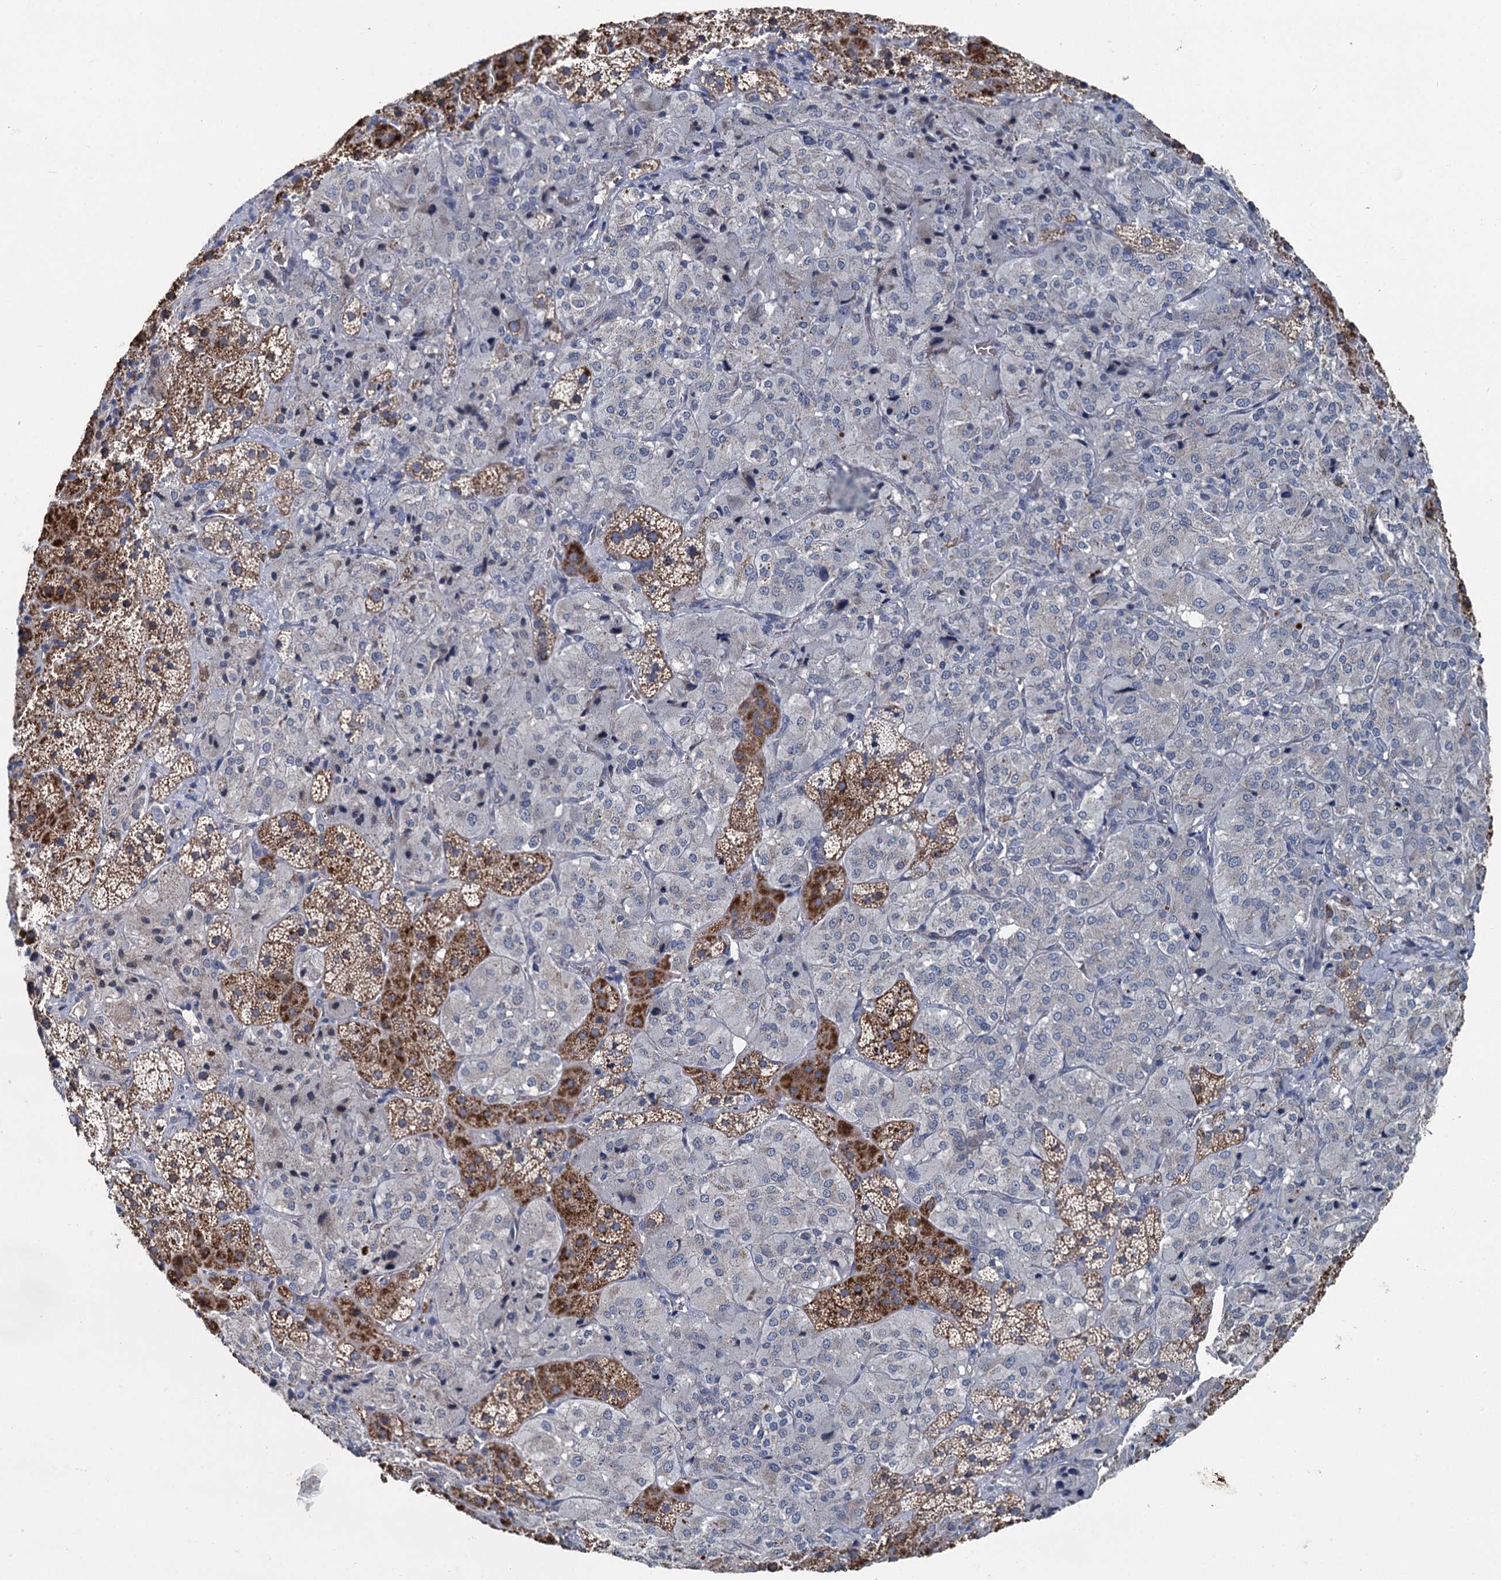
{"staining": {"intensity": "moderate", "quantity": "25%-75%", "location": "cytoplasmic/membranous"}, "tissue": "adrenal gland", "cell_type": "Glandular cells", "image_type": "normal", "snomed": [{"axis": "morphology", "description": "Normal tissue, NOS"}, {"axis": "topography", "description": "Adrenal gland"}], "caption": "A photomicrograph of adrenal gland stained for a protein exhibits moderate cytoplasmic/membranous brown staining in glandular cells. Using DAB (brown) and hematoxylin (blue) stains, captured at high magnification using brightfield microscopy.", "gene": "METTL4", "patient": {"sex": "female", "age": 44}}